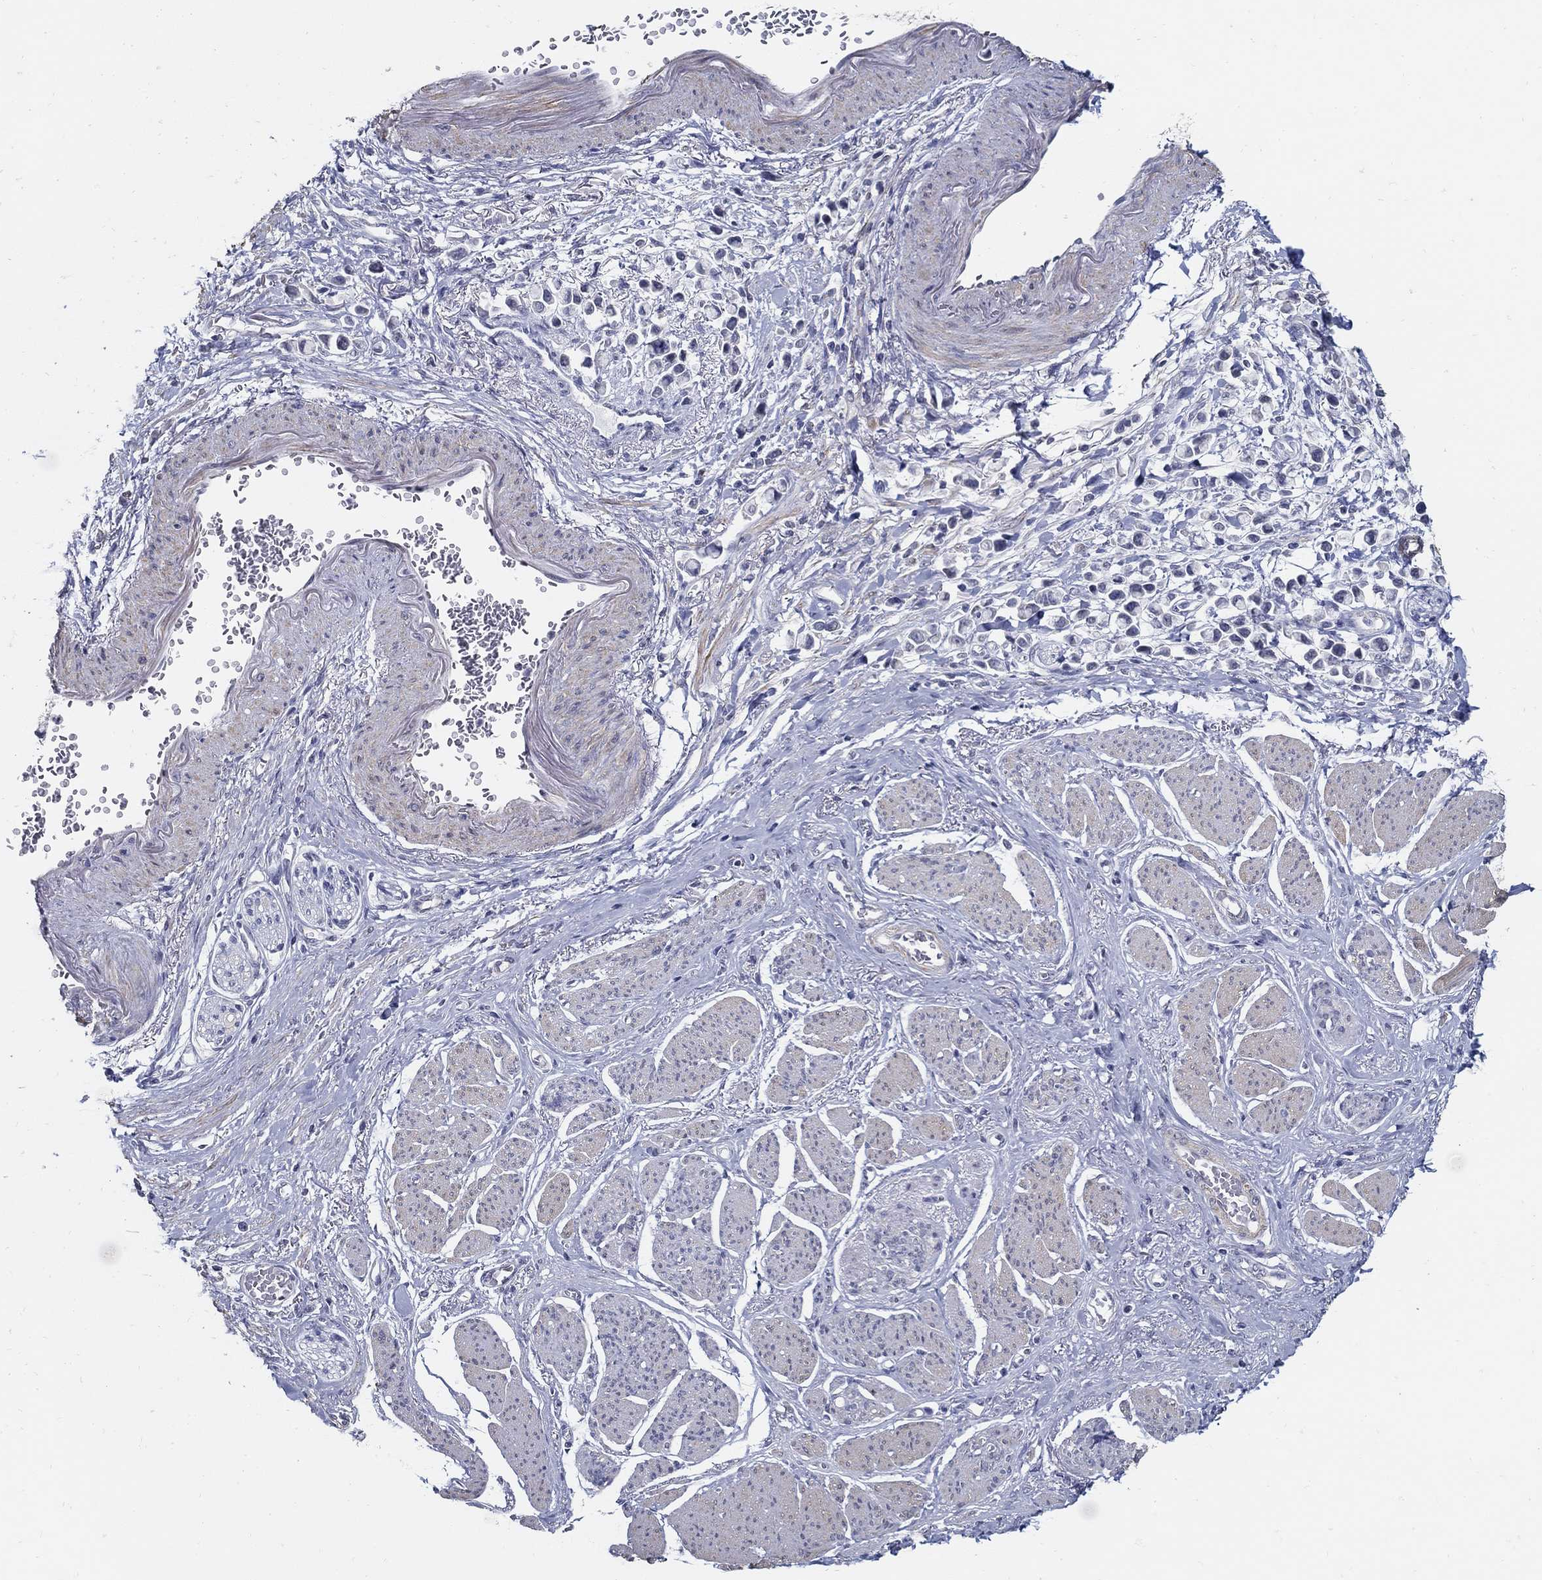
{"staining": {"intensity": "negative", "quantity": "none", "location": "none"}, "tissue": "stomach cancer", "cell_type": "Tumor cells", "image_type": "cancer", "snomed": [{"axis": "morphology", "description": "Adenocarcinoma, NOS"}, {"axis": "topography", "description": "Stomach"}], "caption": "Histopathology image shows no significant protein expression in tumor cells of stomach cancer (adenocarcinoma).", "gene": "USP29", "patient": {"sex": "female", "age": 81}}